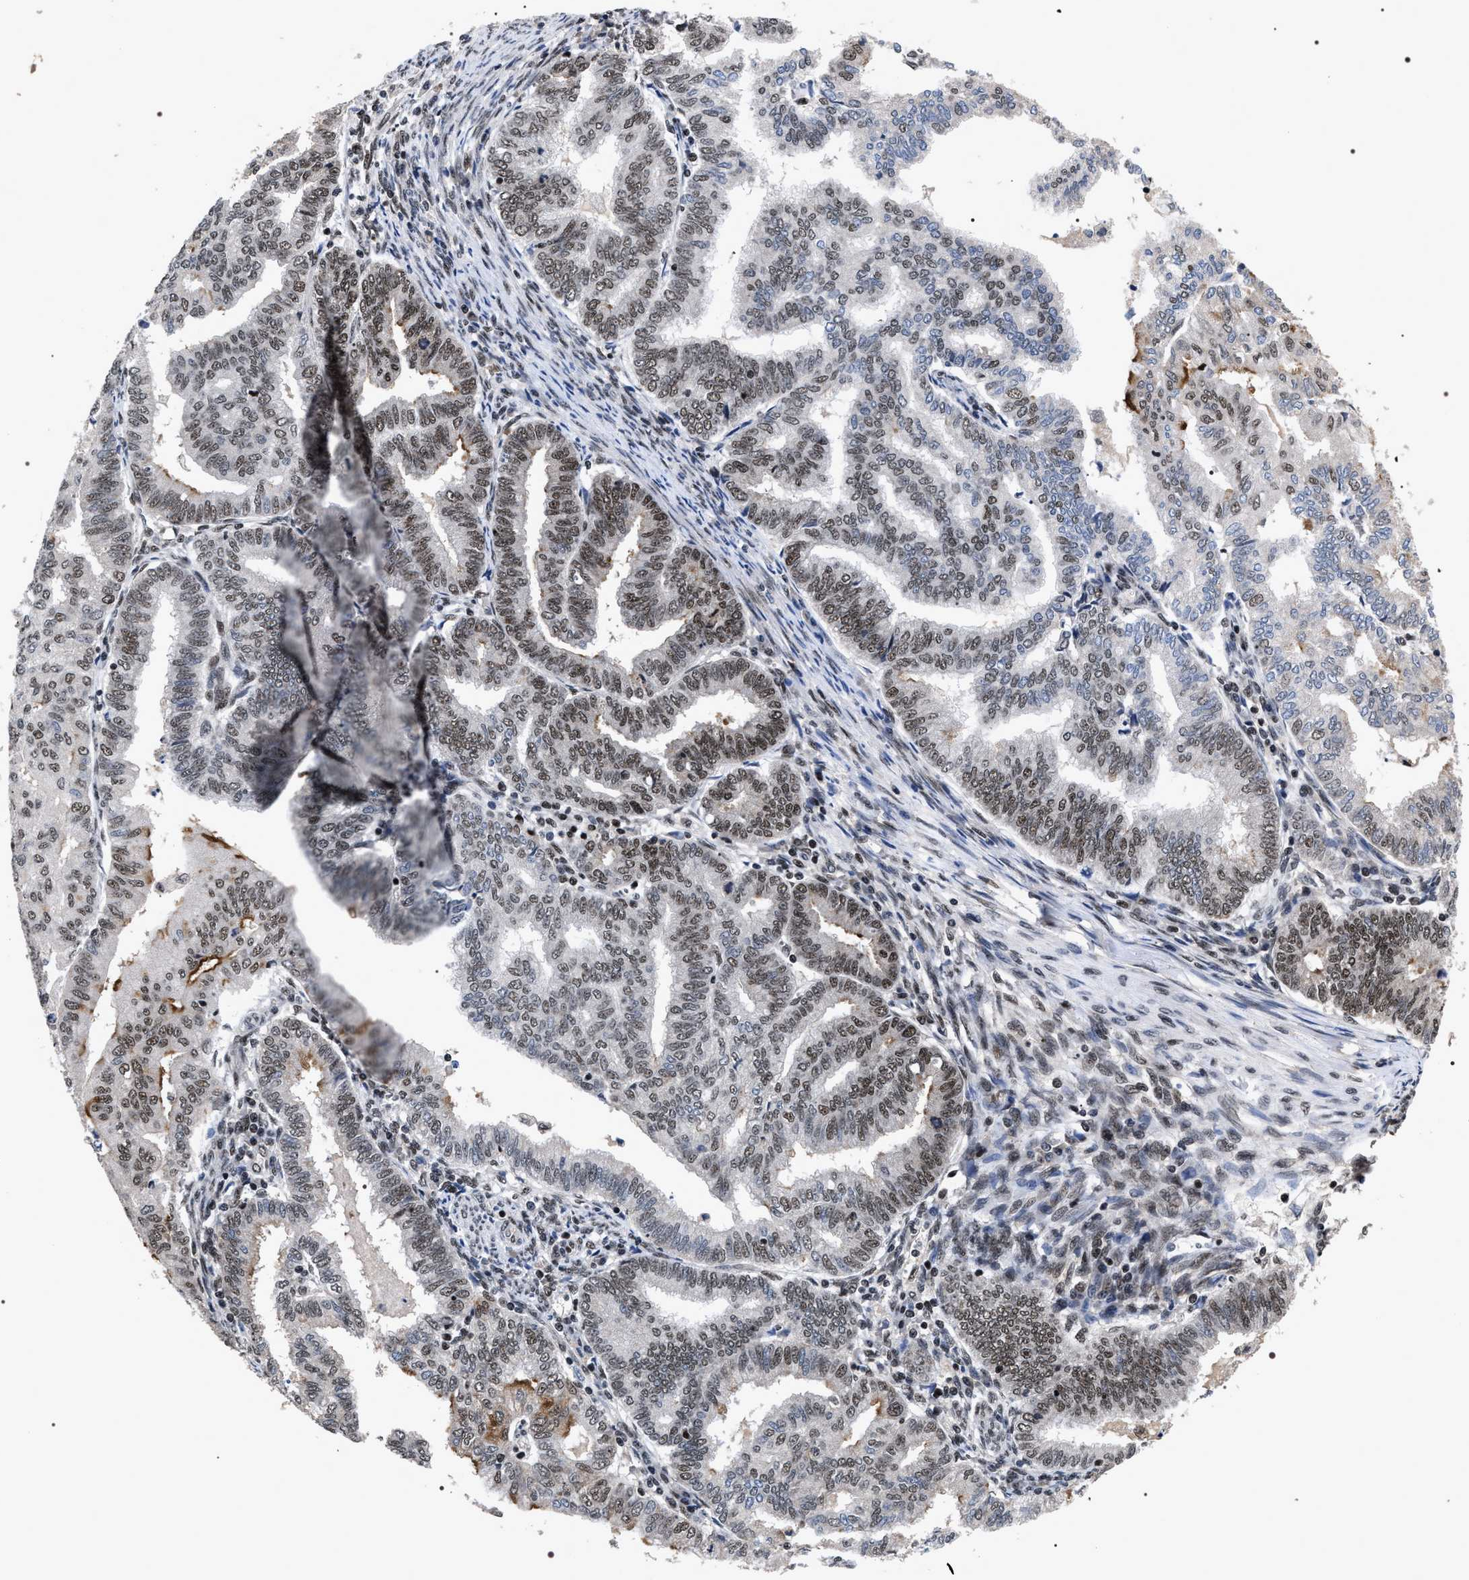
{"staining": {"intensity": "moderate", "quantity": "25%-75%", "location": "nuclear"}, "tissue": "endometrial cancer", "cell_type": "Tumor cells", "image_type": "cancer", "snomed": [{"axis": "morphology", "description": "Polyp, NOS"}, {"axis": "morphology", "description": "Adenocarcinoma, NOS"}, {"axis": "morphology", "description": "Adenoma, NOS"}, {"axis": "topography", "description": "Endometrium"}], "caption": "DAB (3,3'-diaminobenzidine) immunohistochemical staining of endometrial cancer reveals moderate nuclear protein staining in about 25%-75% of tumor cells.", "gene": "RRP1B", "patient": {"sex": "female", "age": 79}}